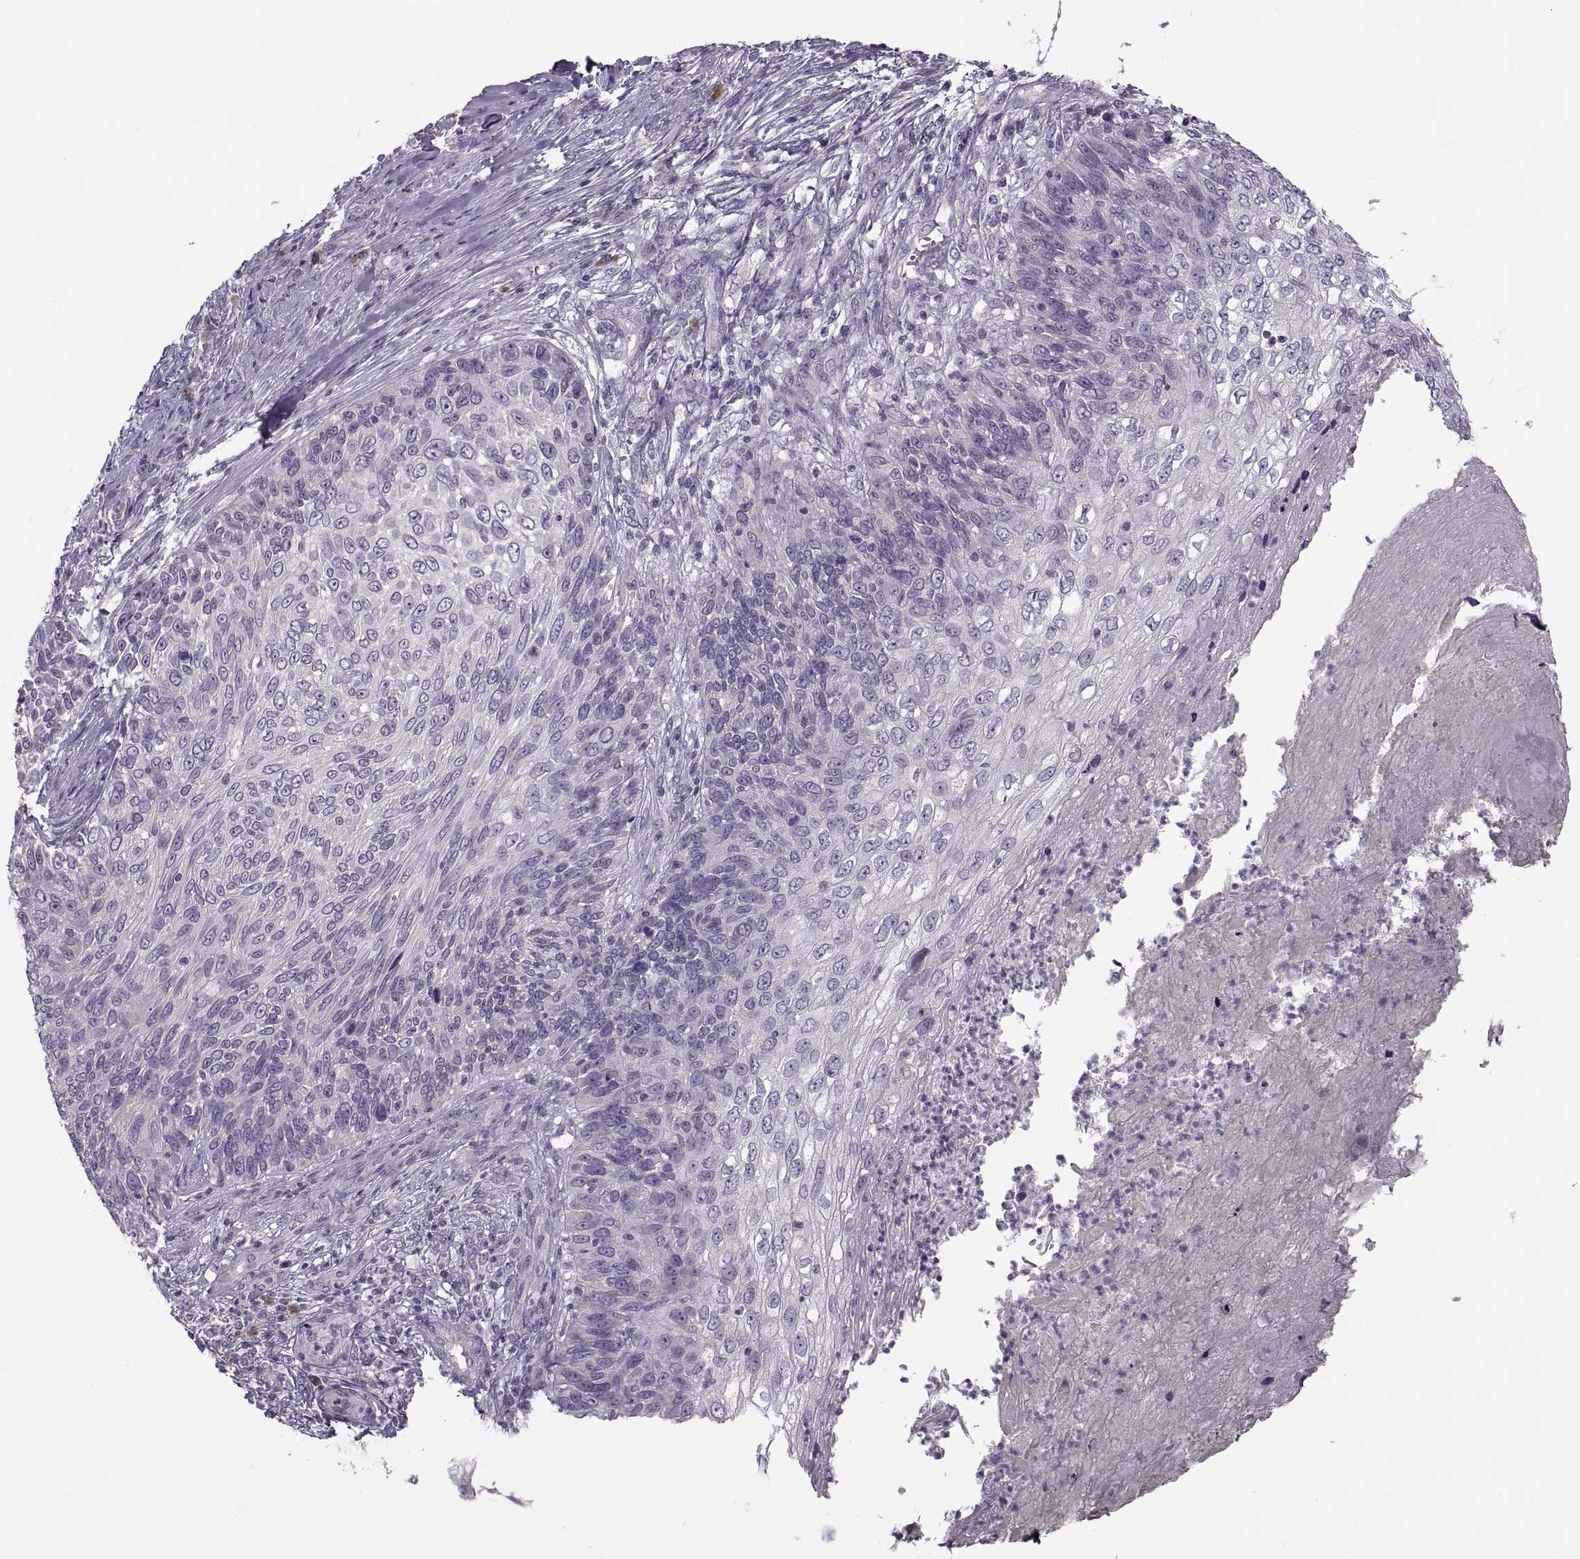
{"staining": {"intensity": "negative", "quantity": "none", "location": "none"}, "tissue": "skin cancer", "cell_type": "Tumor cells", "image_type": "cancer", "snomed": [{"axis": "morphology", "description": "Squamous cell carcinoma, NOS"}, {"axis": "topography", "description": "Skin"}], "caption": "Tumor cells show no significant expression in squamous cell carcinoma (skin).", "gene": "H2AP", "patient": {"sex": "male", "age": 92}}